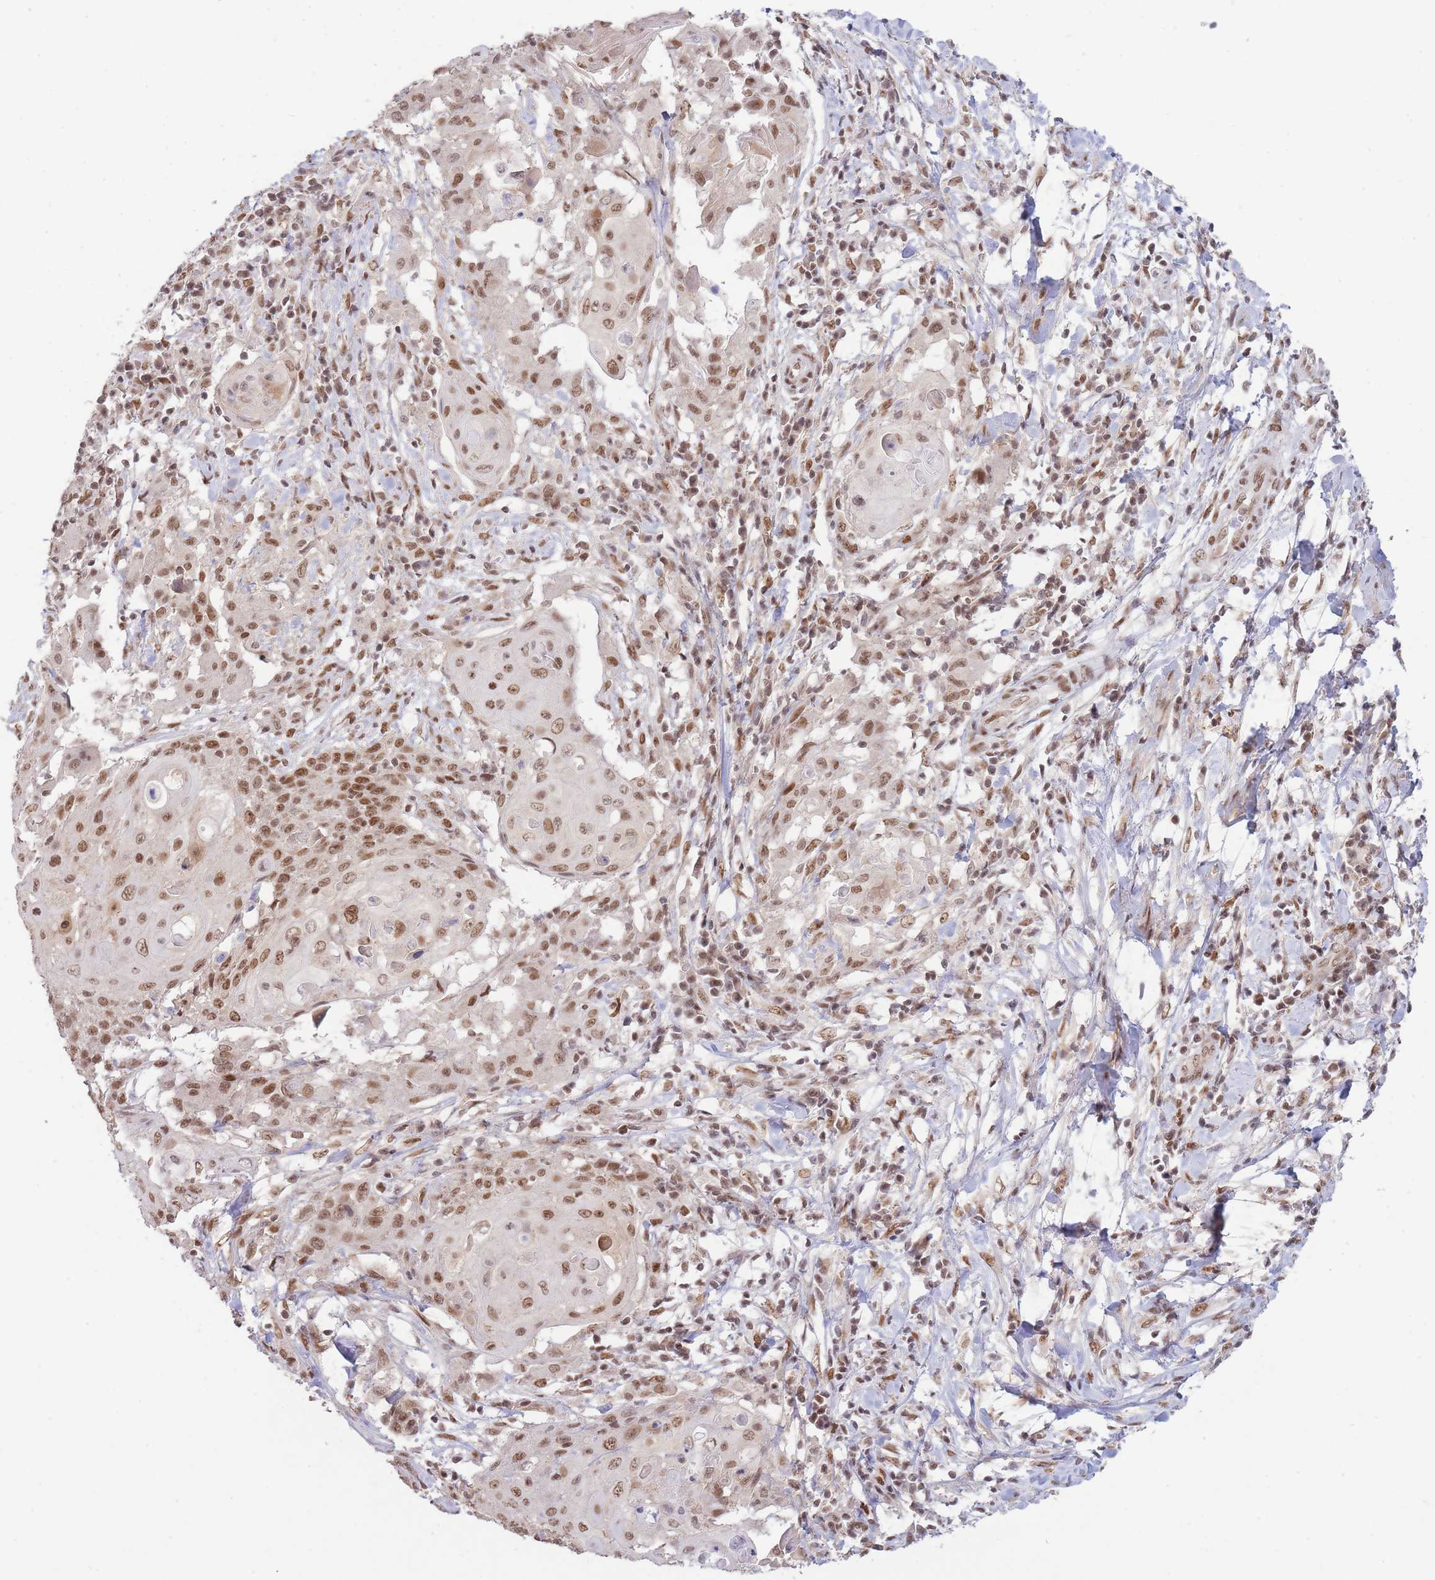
{"staining": {"intensity": "moderate", "quantity": ">75%", "location": "nuclear"}, "tissue": "cervical cancer", "cell_type": "Tumor cells", "image_type": "cancer", "snomed": [{"axis": "morphology", "description": "Squamous cell carcinoma, NOS"}, {"axis": "topography", "description": "Cervix"}], "caption": "Moderate nuclear protein positivity is present in approximately >75% of tumor cells in cervical cancer.", "gene": "CARD8", "patient": {"sex": "female", "age": 39}}